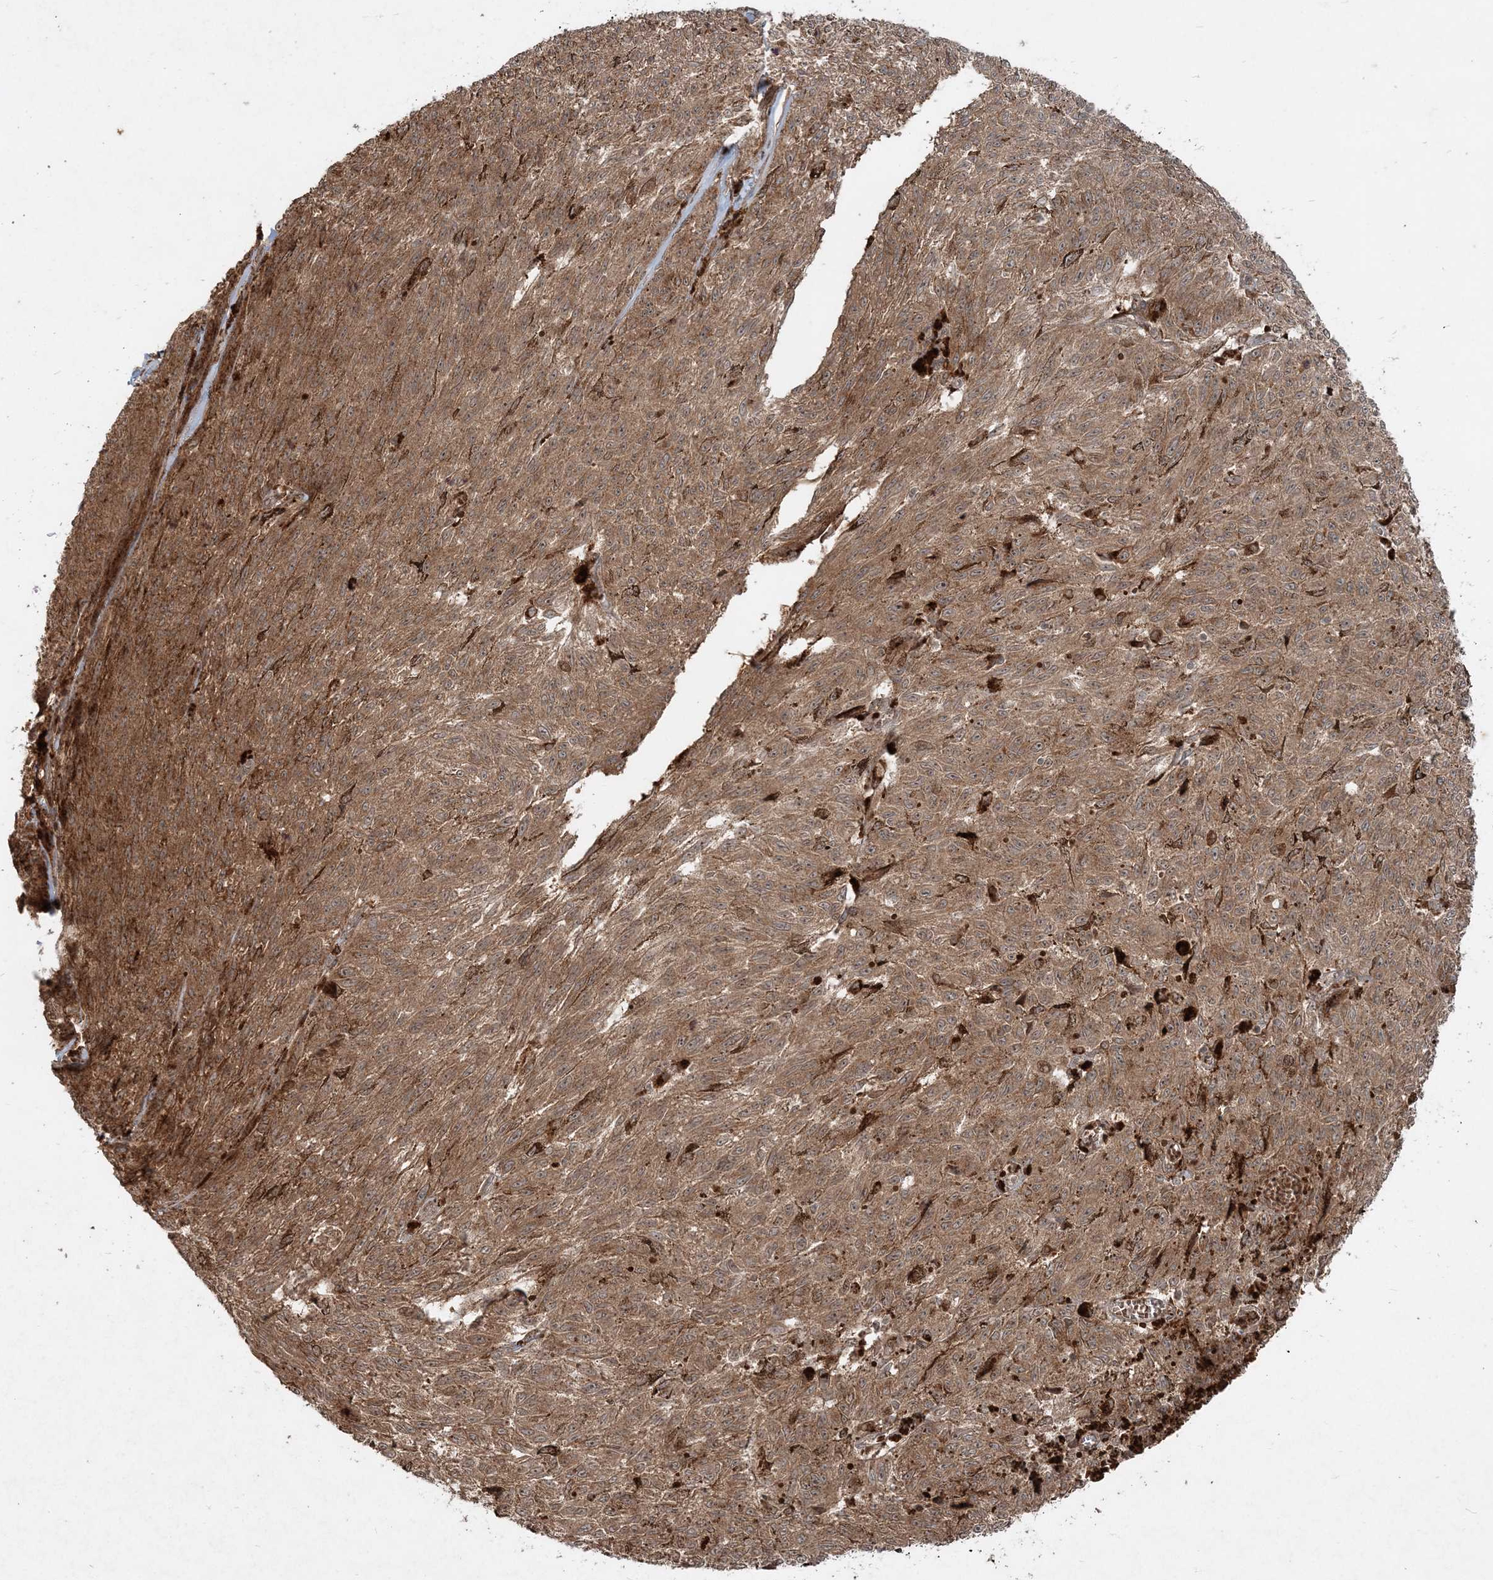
{"staining": {"intensity": "moderate", "quantity": ">75%", "location": "cytoplasmic/membranous"}, "tissue": "melanoma", "cell_type": "Tumor cells", "image_type": "cancer", "snomed": [{"axis": "morphology", "description": "Malignant melanoma, NOS"}, {"axis": "topography", "description": "Skin"}], "caption": "This image demonstrates IHC staining of melanoma, with medium moderate cytoplasmic/membranous positivity in about >75% of tumor cells.", "gene": "NARS1", "patient": {"sex": "female", "age": 72}}